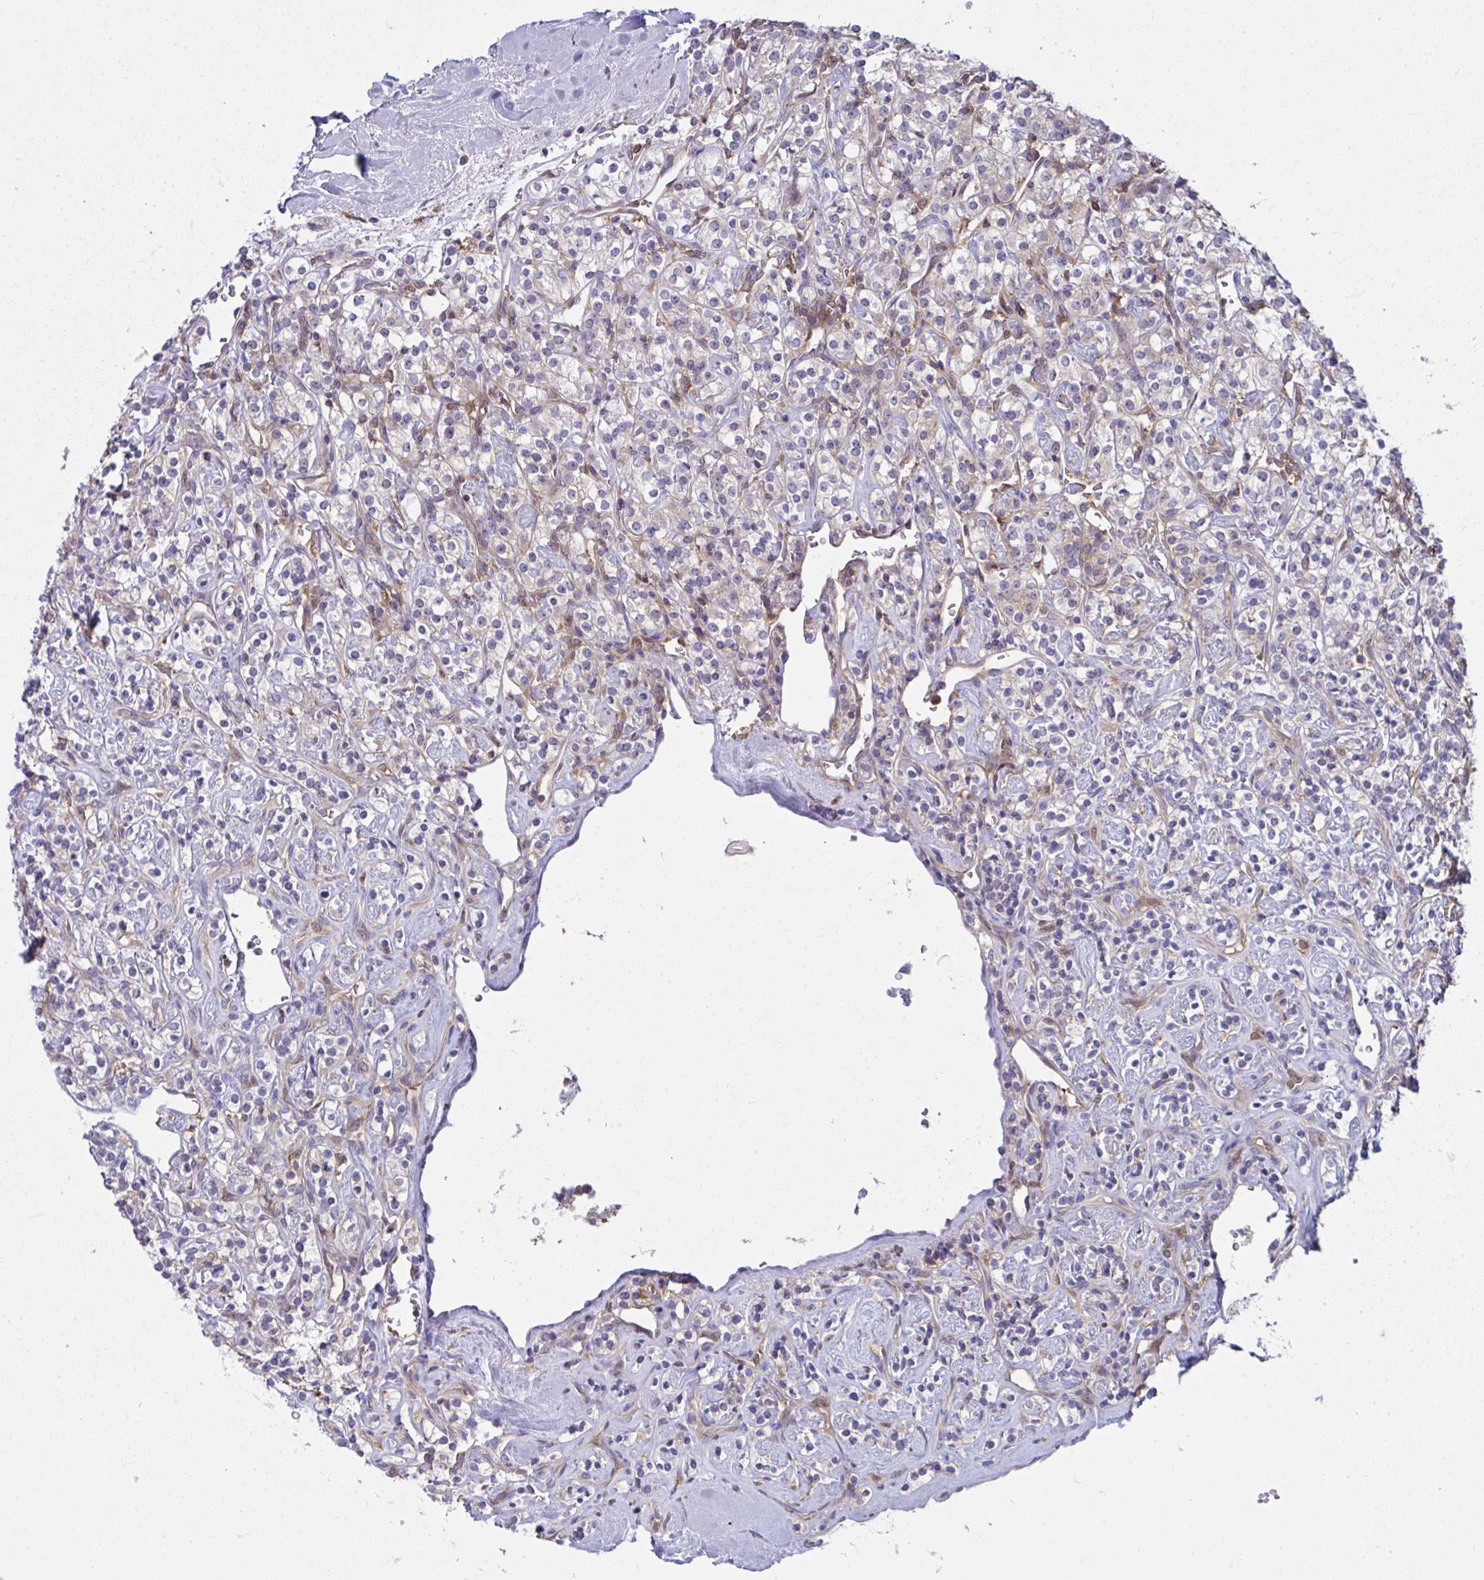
{"staining": {"intensity": "negative", "quantity": "none", "location": "none"}, "tissue": "renal cancer", "cell_type": "Tumor cells", "image_type": "cancer", "snomed": [{"axis": "morphology", "description": "Adenocarcinoma, NOS"}, {"axis": "topography", "description": "Kidney"}], "caption": "This is an immunohistochemistry photomicrograph of human renal cancer (adenocarcinoma). There is no positivity in tumor cells.", "gene": "ALDH16A1", "patient": {"sex": "male", "age": 77}}